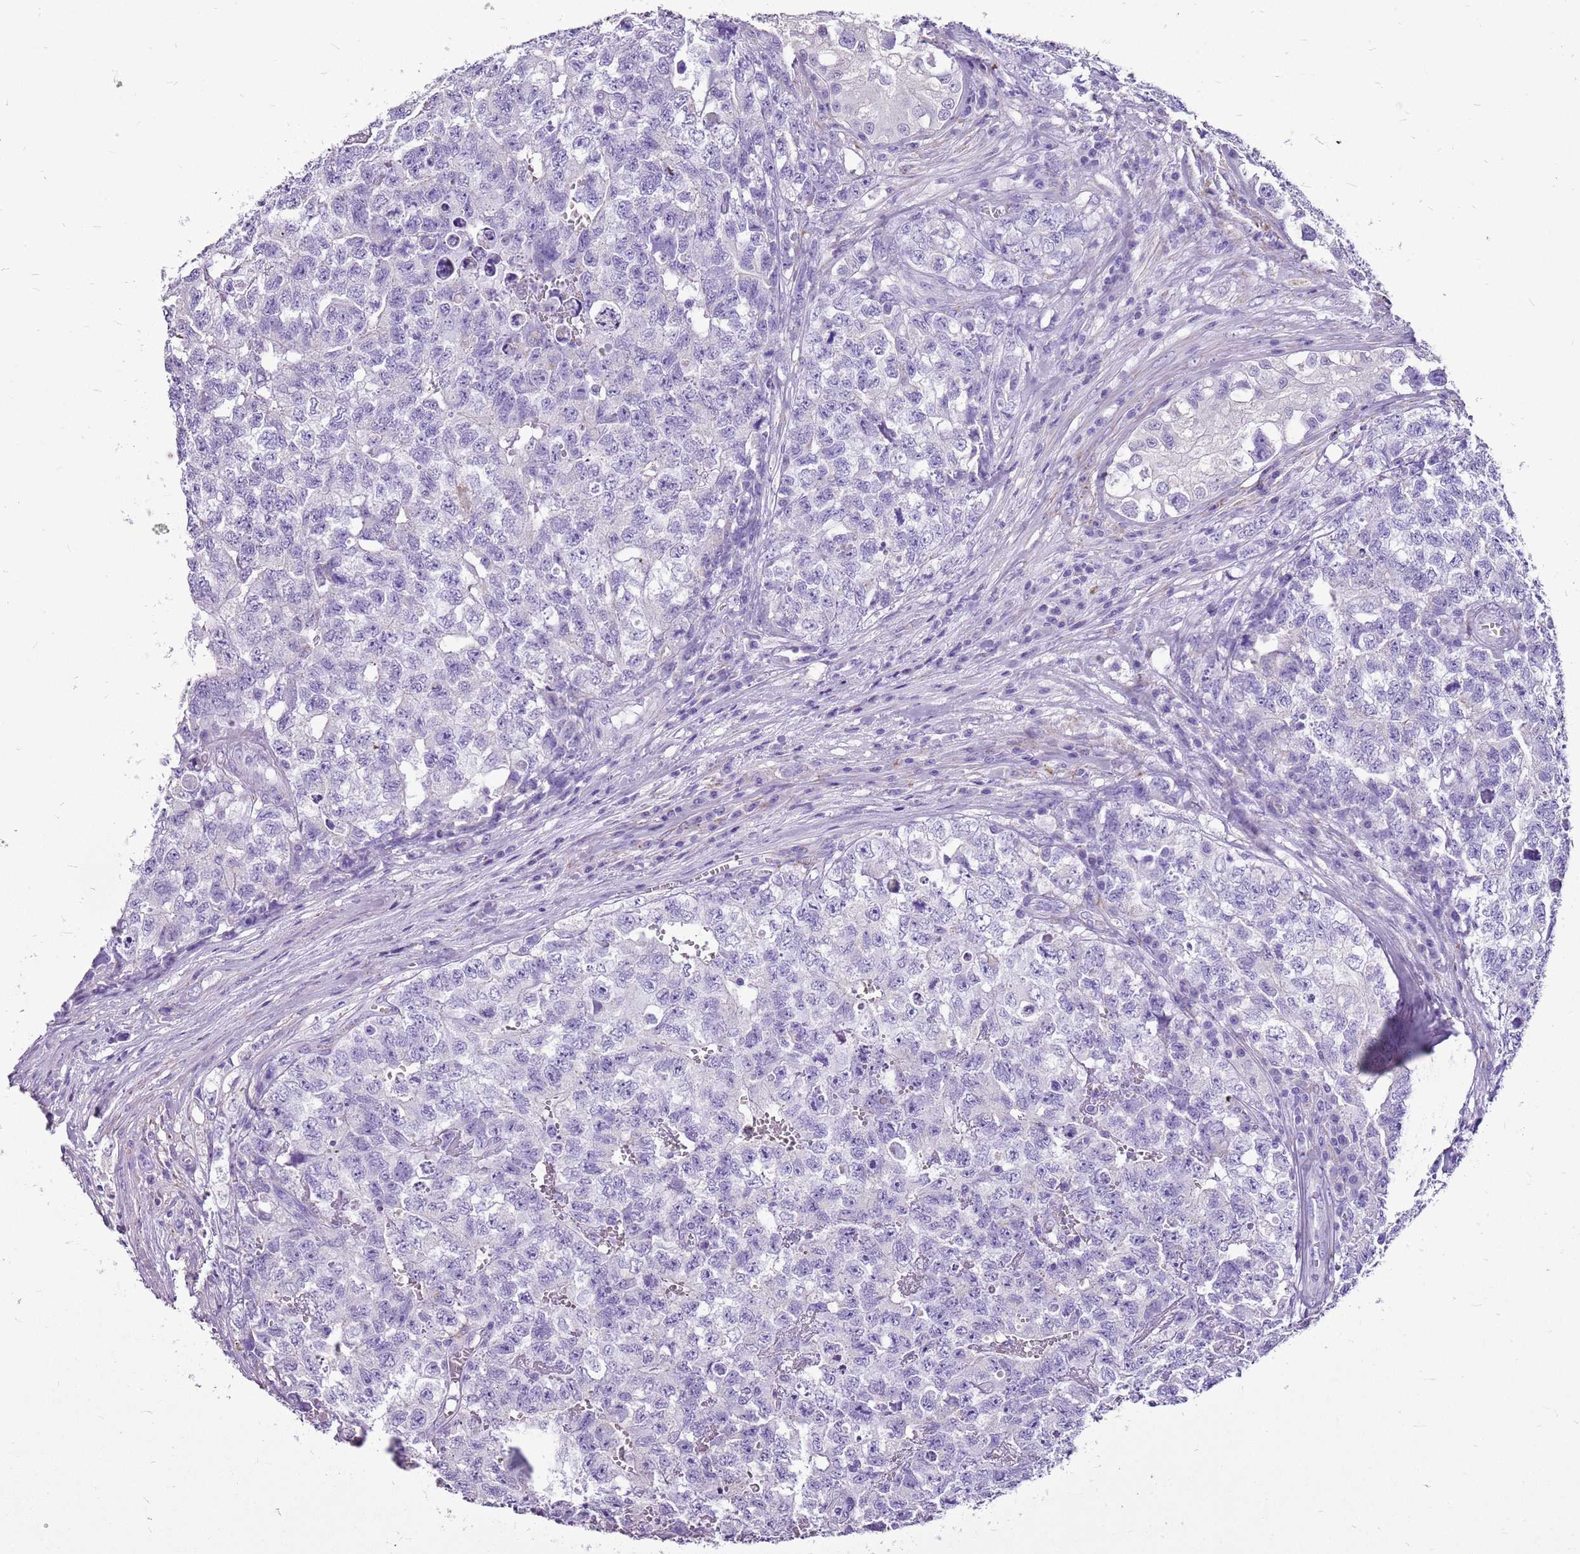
{"staining": {"intensity": "negative", "quantity": "none", "location": "none"}, "tissue": "testis cancer", "cell_type": "Tumor cells", "image_type": "cancer", "snomed": [{"axis": "morphology", "description": "Carcinoma, Embryonal, NOS"}, {"axis": "topography", "description": "Testis"}], "caption": "Tumor cells are negative for brown protein staining in embryonal carcinoma (testis). Brightfield microscopy of immunohistochemistry (IHC) stained with DAB (3,3'-diaminobenzidine) (brown) and hematoxylin (blue), captured at high magnification.", "gene": "ACSS3", "patient": {"sex": "male", "age": 31}}